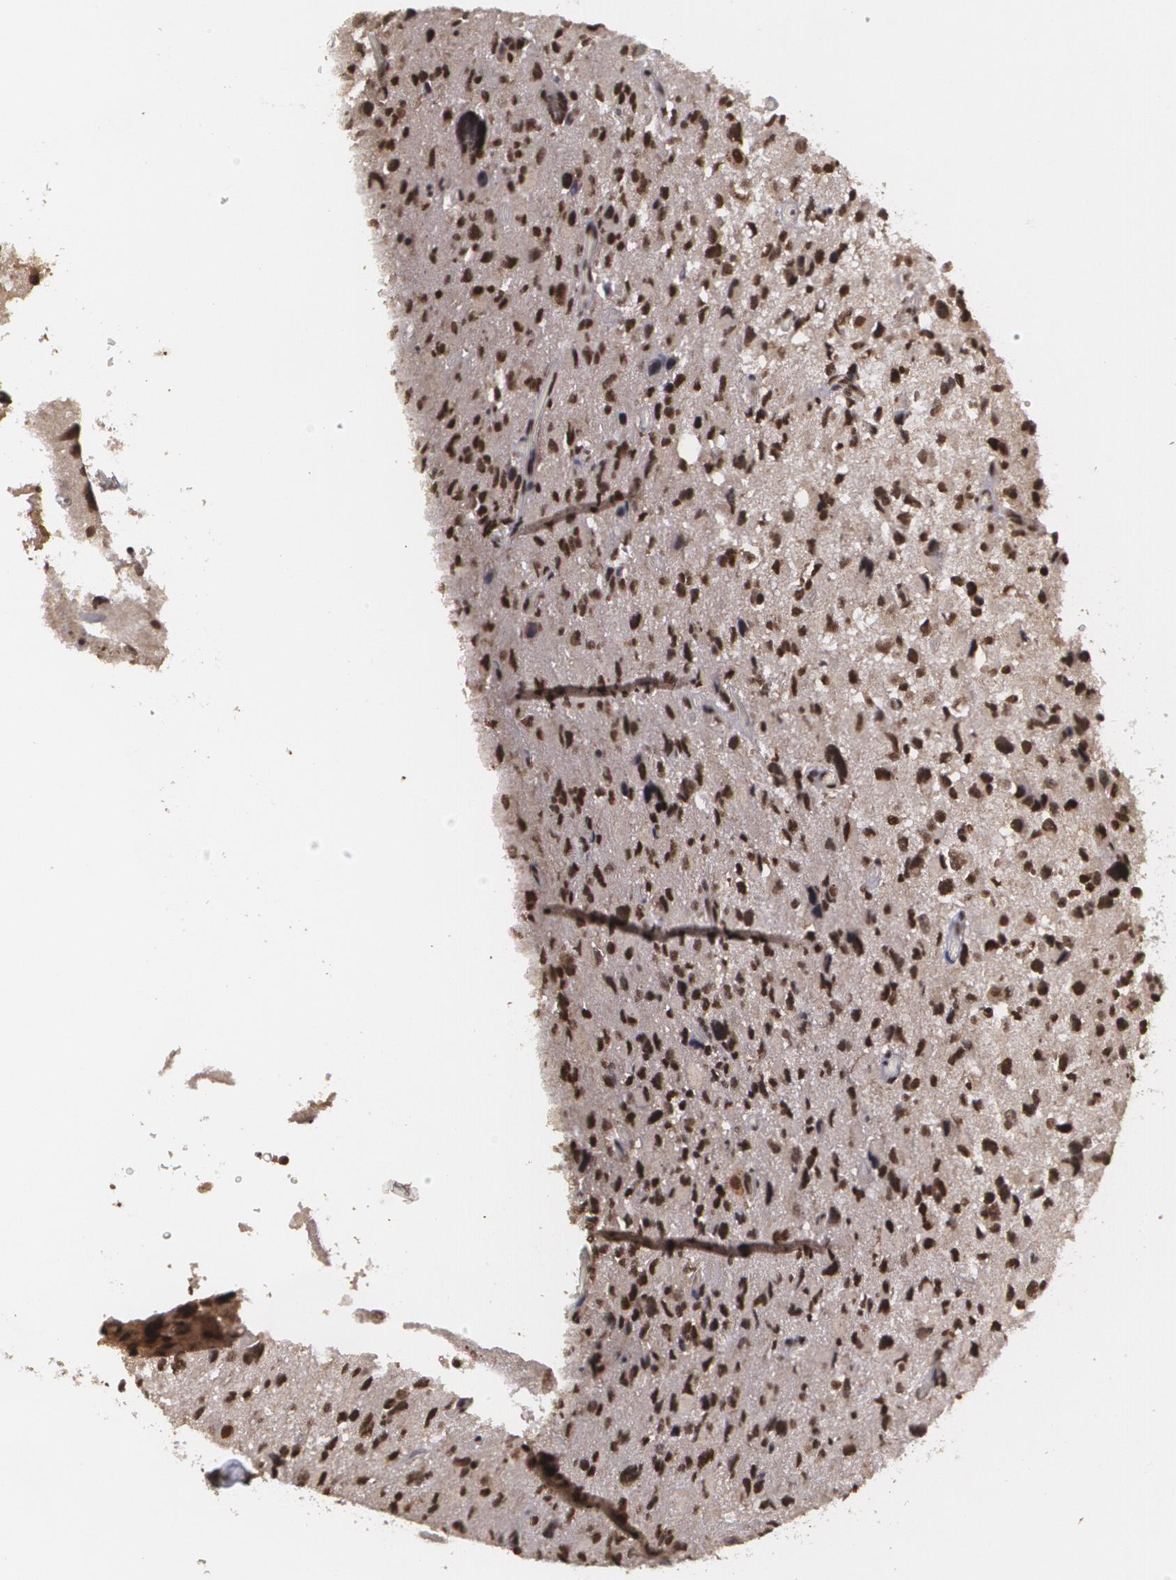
{"staining": {"intensity": "strong", "quantity": ">75%", "location": "nuclear"}, "tissue": "glioma", "cell_type": "Tumor cells", "image_type": "cancer", "snomed": [{"axis": "morphology", "description": "Glioma, malignant, High grade"}, {"axis": "topography", "description": "Brain"}], "caption": "This is a micrograph of immunohistochemistry (IHC) staining of malignant high-grade glioma, which shows strong expression in the nuclear of tumor cells.", "gene": "RXRB", "patient": {"sex": "male", "age": 69}}